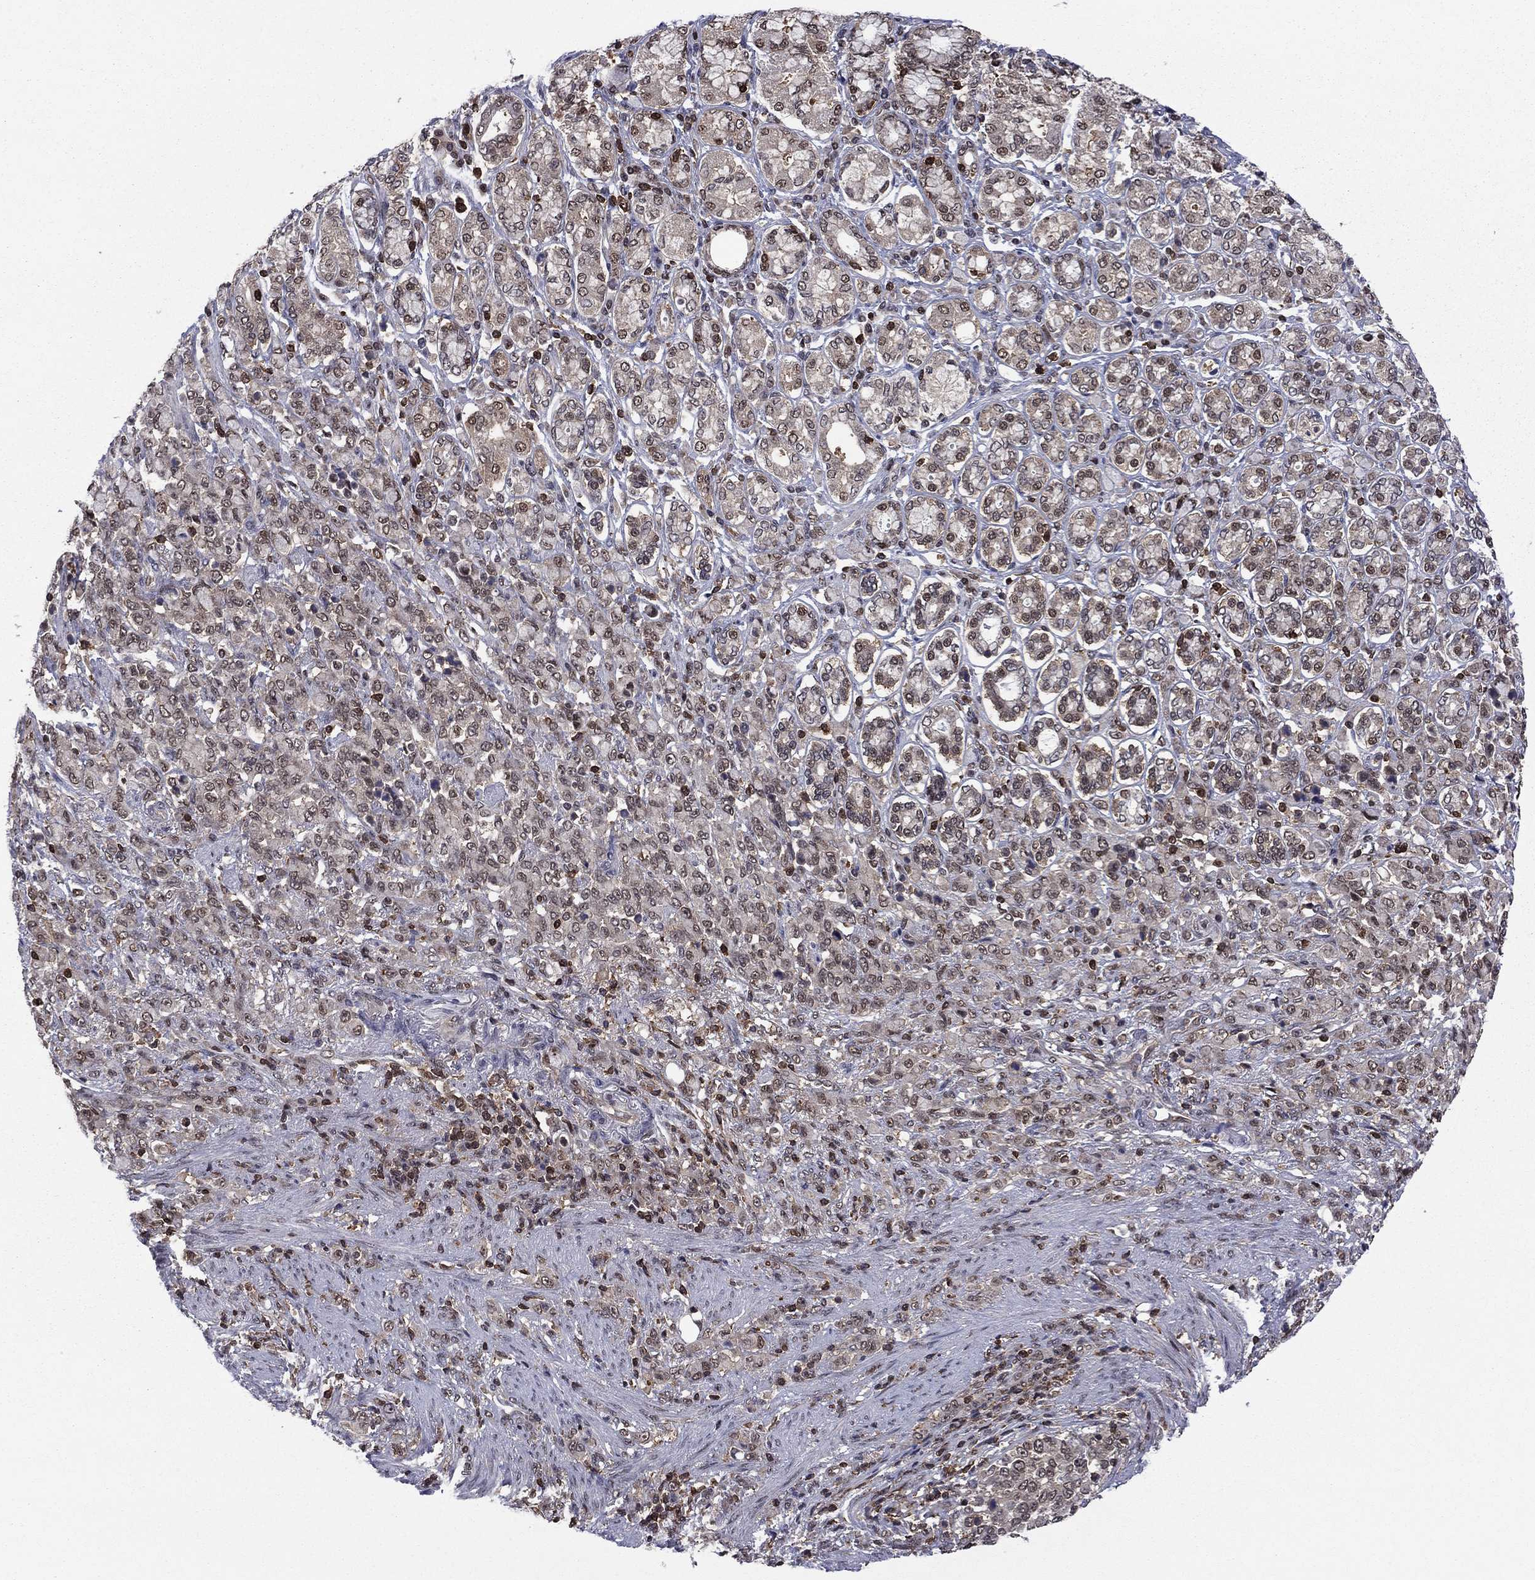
{"staining": {"intensity": "negative", "quantity": "none", "location": "none"}, "tissue": "stomach cancer", "cell_type": "Tumor cells", "image_type": "cancer", "snomed": [{"axis": "morphology", "description": "Normal tissue, NOS"}, {"axis": "morphology", "description": "Adenocarcinoma, NOS"}, {"axis": "topography", "description": "Stomach"}], "caption": "A histopathology image of stomach cancer (adenocarcinoma) stained for a protein exhibits no brown staining in tumor cells.", "gene": "PSMD2", "patient": {"sex": "female", "age": 79}}